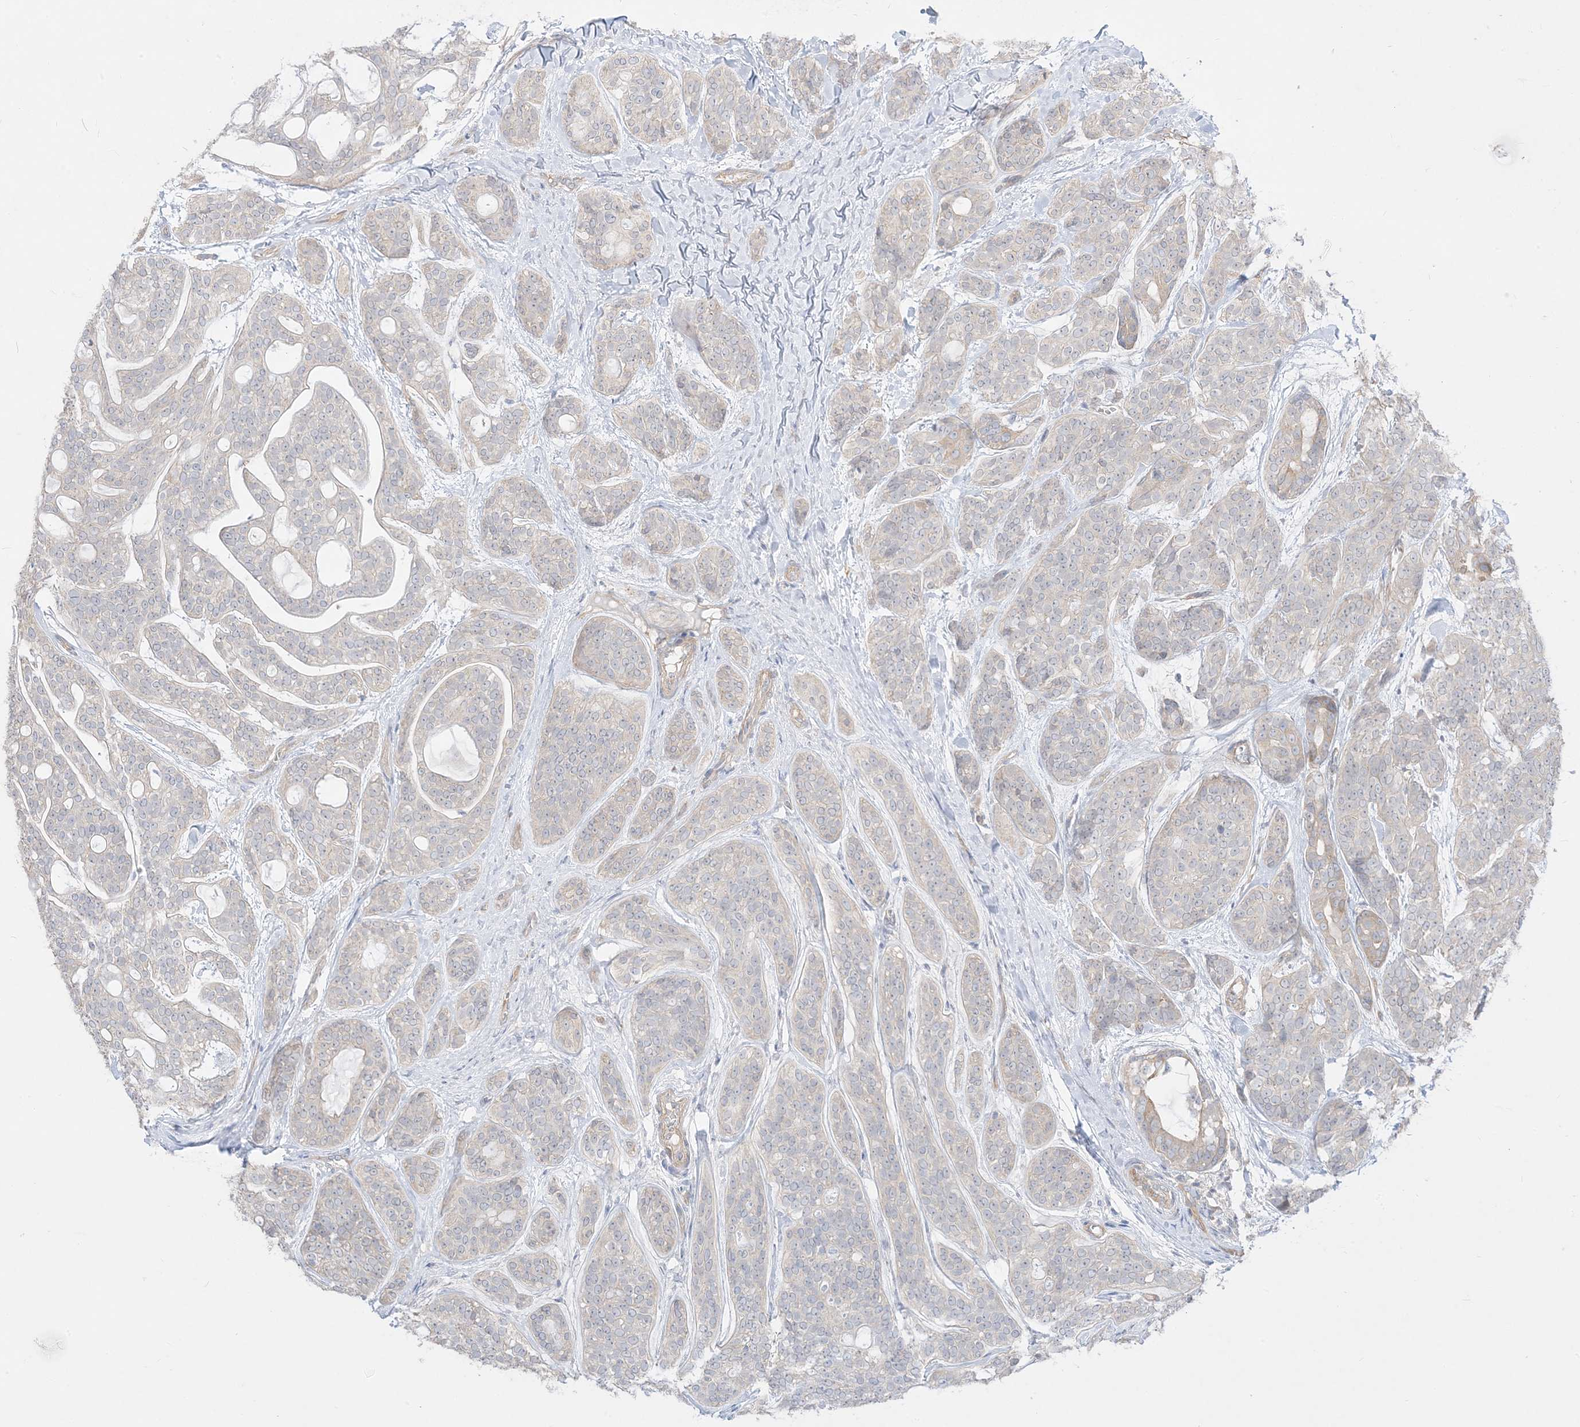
{"staining": {"intensity": "weak", "quantity": "<25%", "location": "cytoplasmic/membranous"}, "tissue": "head and neck cancer", "cell_type": "Tumor cells", "image_type": "cancer", "snomed": [{"axis": "morphology", "description": "Adenocarcinoma, NOS"}, {"axis": "topography", "description": "Head-Neck"}], "caption": "A photomicrograph of human head and neck adenocarcinoma is negative for staining in tumor cells.", "gene": "ARHGEF9", "patient": {"sex": "male", "age": 66}}